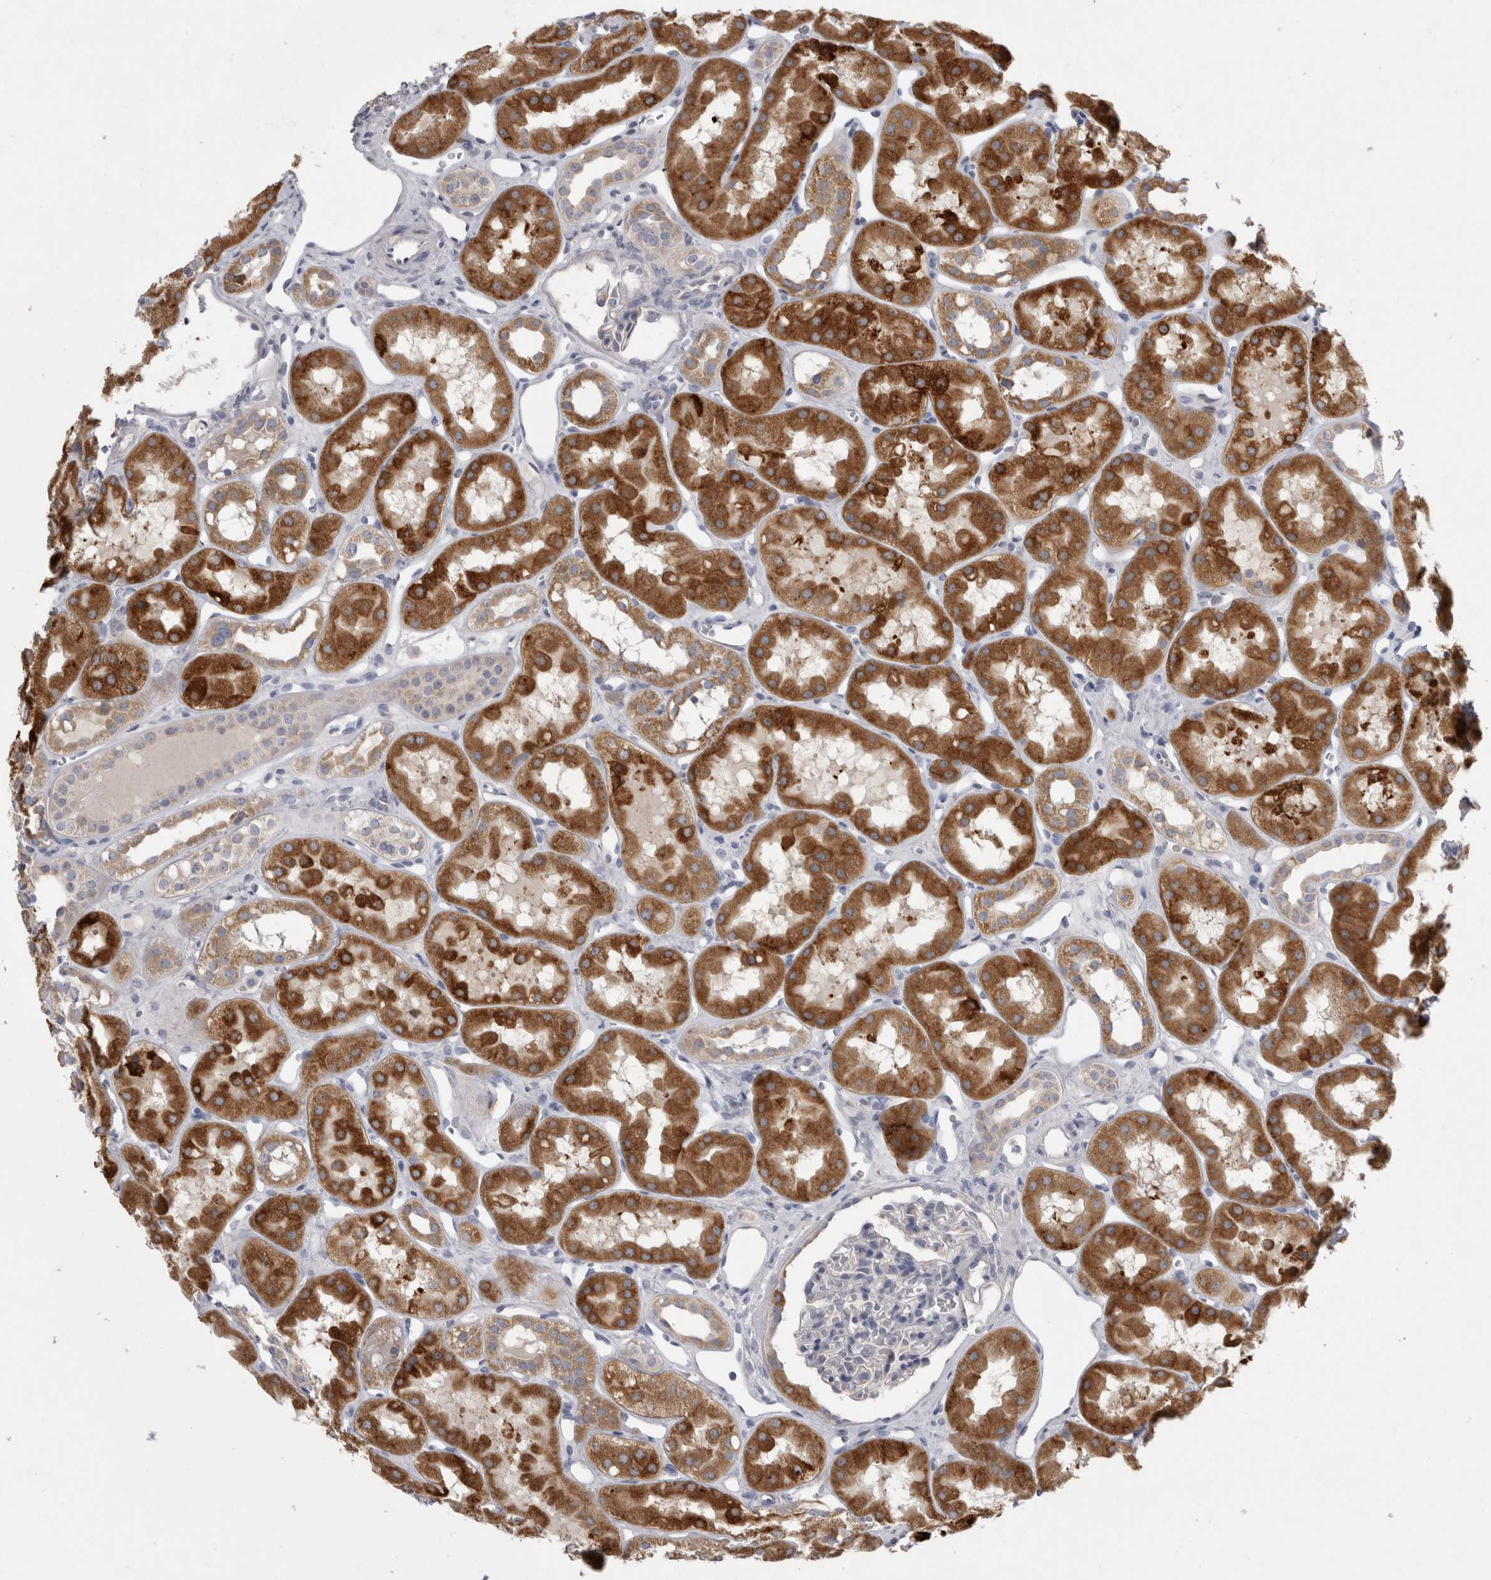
{"staining": {"intensity": "negative", "quantity": "none", "location": "none"}, "tissue": "kidney", "cell_type": "Cells in glomeruli", "image_type": "normal", "snomed": [{"axis": "morphology", "description": "Normal tissue, NOS"}, {"axis": "topography", "description": "Kidney"}], "caption": "This is an immunohistochemistry photomicrograph of benign kidney. There is no expression in cells in glomeruli.", "gene": "LRRC40", "patient": {"sex": "male", "age": 16}}